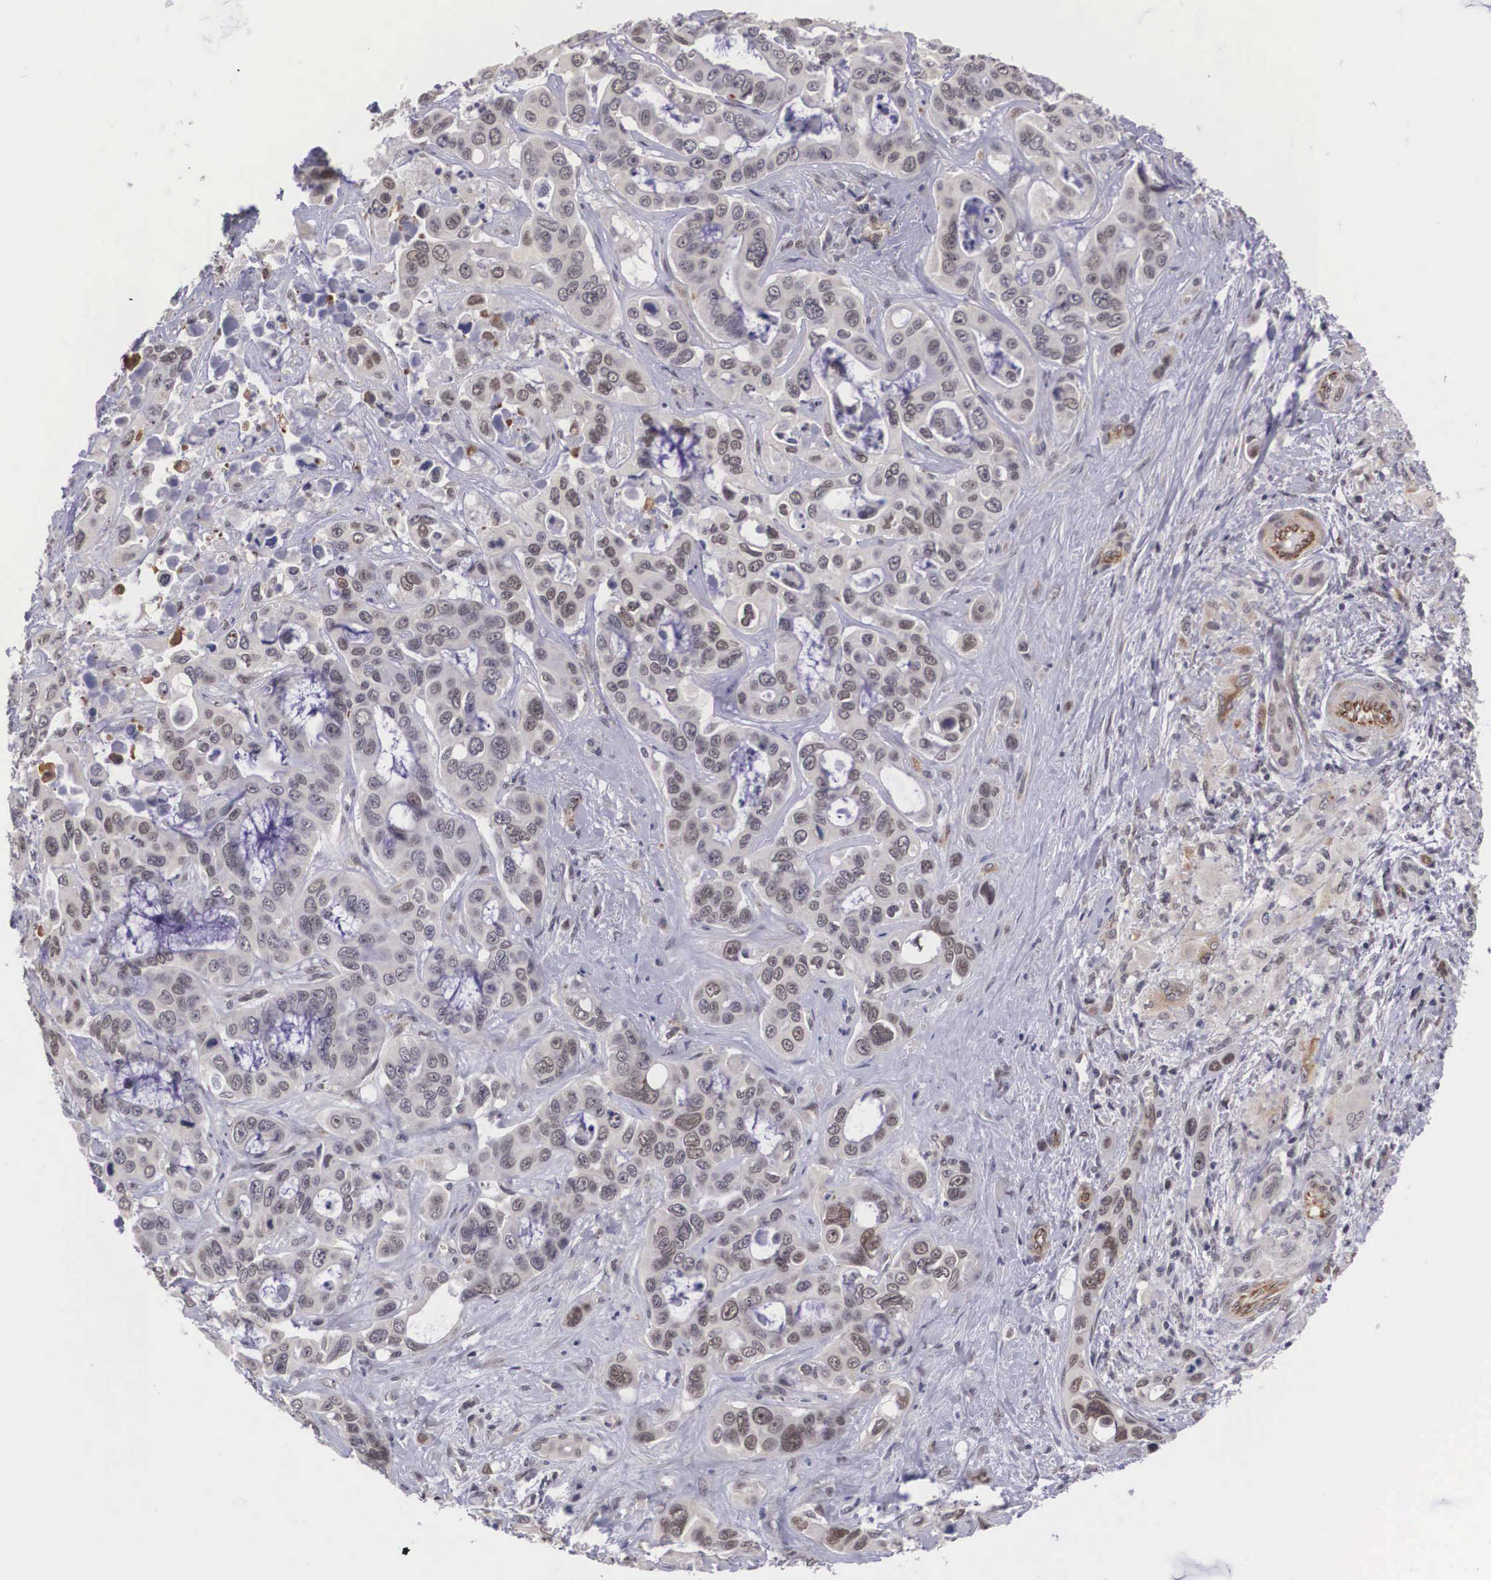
{"staining": {"intensity": "negative", "quantity": "none", "location": "none"}, "tissue": "liver cancer", "cell_type": "Tumor cells", "image_type": "cancer", "snomed": [{"axis": "morphology", "description": "Cholangiocarcinoma"}, {"axis": "topography", "description": "Liver"}], "caption": "Immunohistochemistry of human liver cholangiocarcinoma demonstrates no expression in tumor cells.", "gene": "MORC2", "patient": {"sex": "female", "age": 79}}